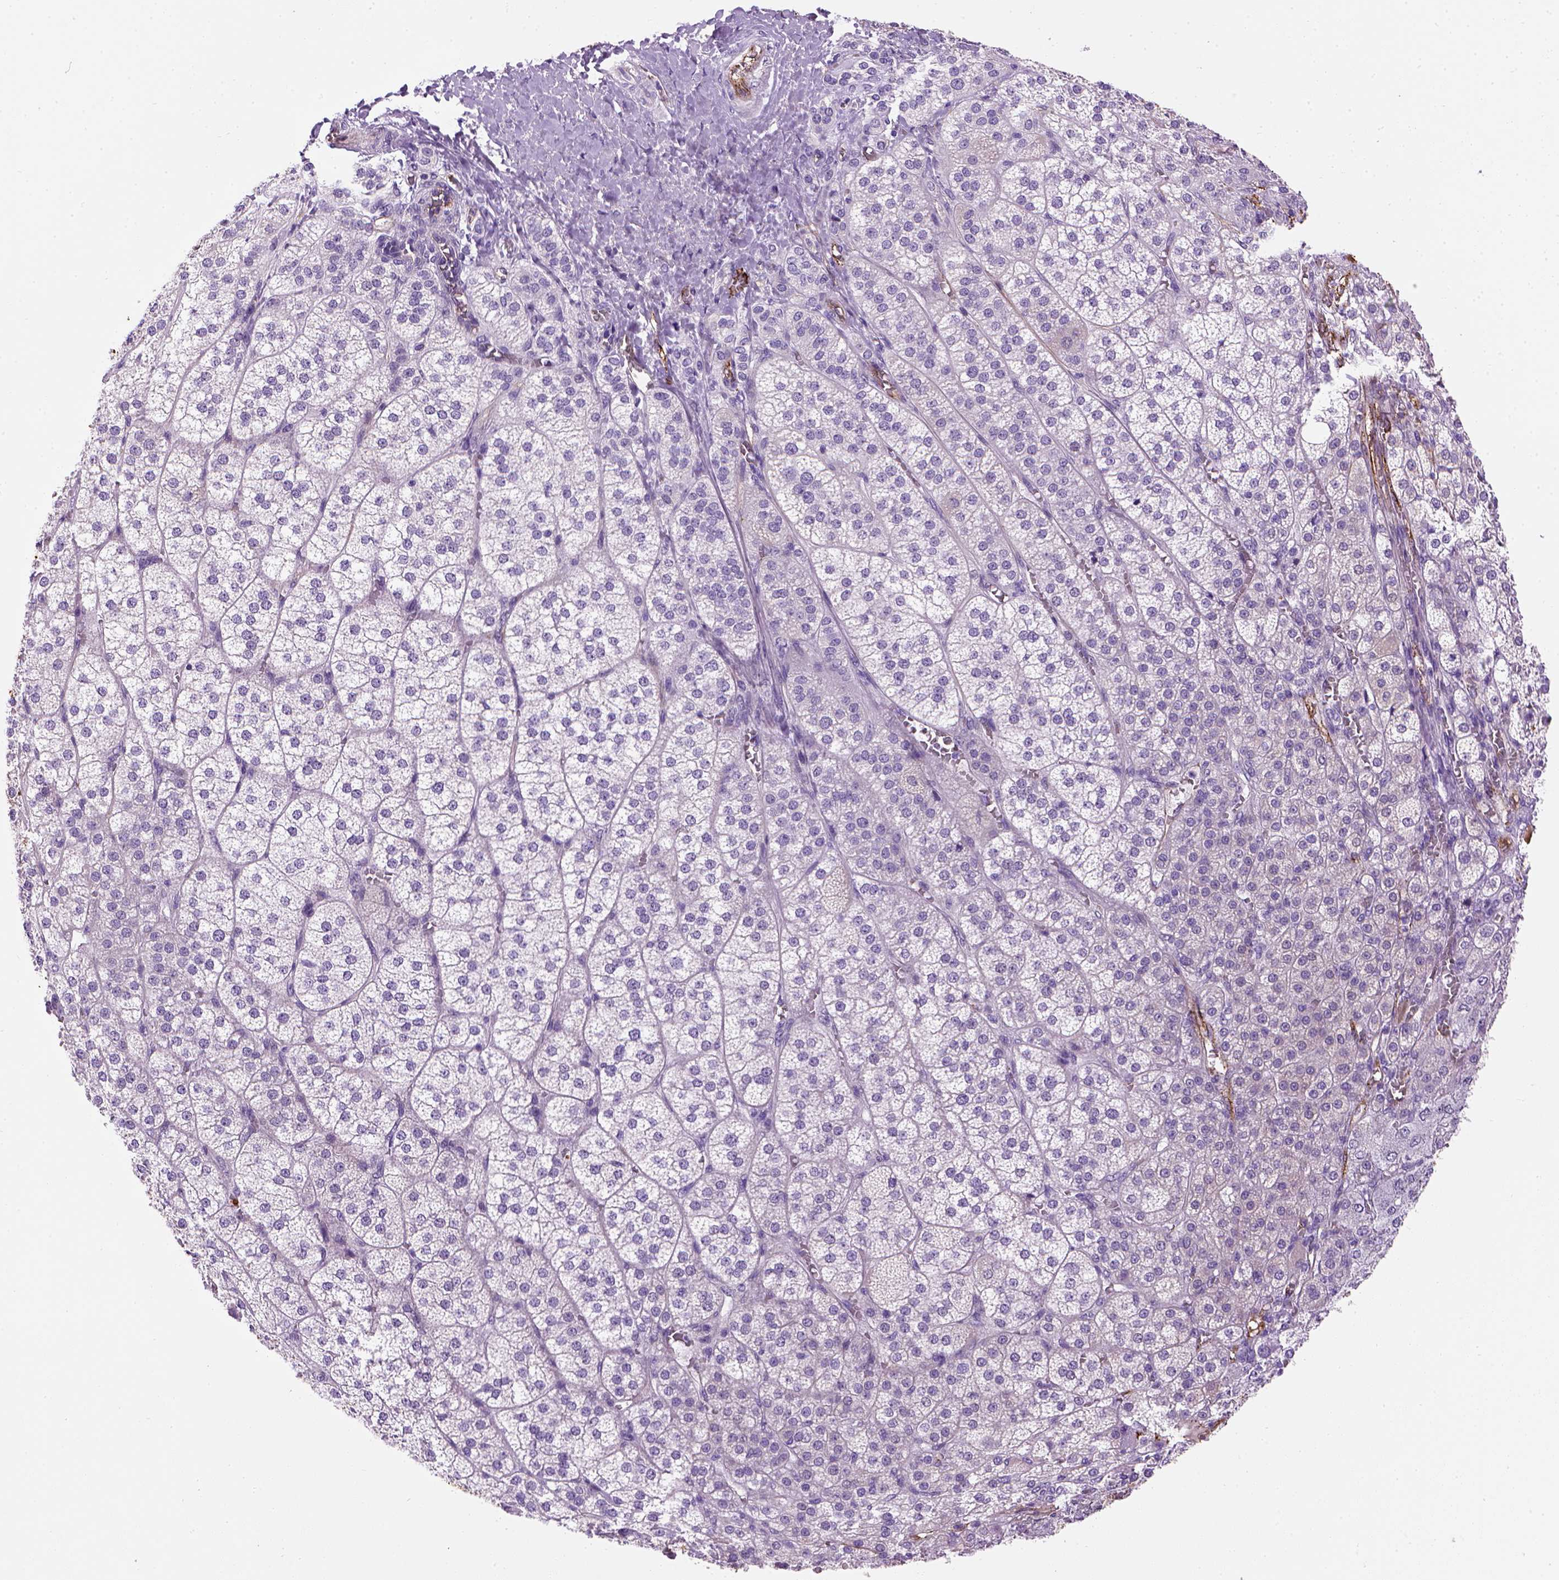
{"staining": {"intensity": "negative", "quantity": "none", "location": "none"}, "tissue": "adrenal gland", "cell_type": "Glandular cells", "image_type": "normal", "snomed": [{"axis": "morphology", "description": "Normal tissue, NOS"}, {"axis": "topography", "description": "Adrenal gland"}], "caption": "The IHC image has no significant expression in glandular cells of adrenal gland.", "gene": "VWF", "patient": {"sex": "female", "age": 60}}